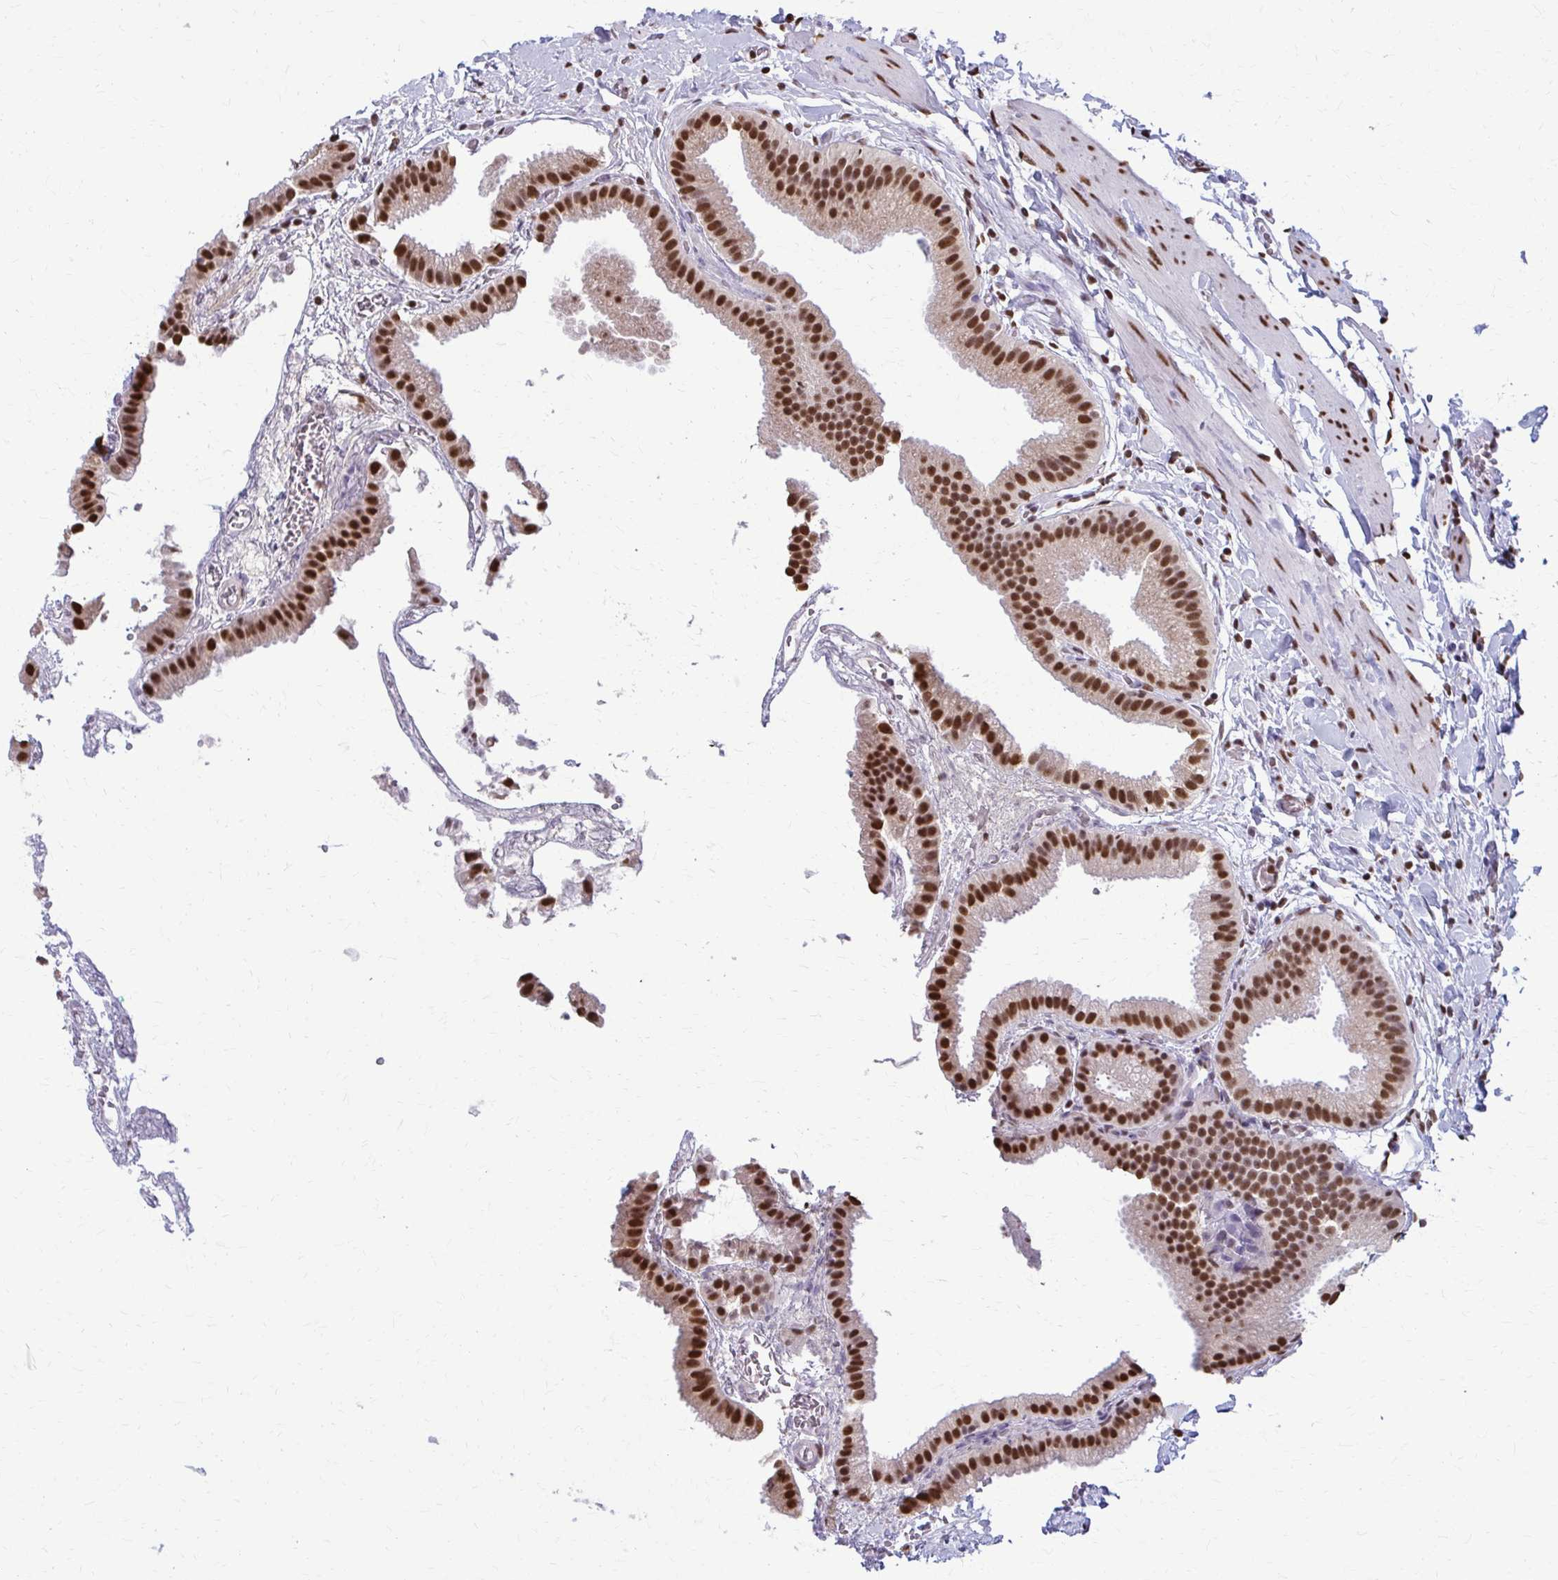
{"staining": {"intensity": "moderate", "quantity": ">75%", "location": "nuclear"}, "tissue": "gallbladder", "cell_type": "Glandular cells", "image_type": "normal", "snomed": [{"axis": "morphology", "description": "Normal tissue, NOS"}, {"axis": "topography", "description": "Gallbladder"}], "caption": "Immunohistochemistry of benign gallbladder reveals medium levels of moderate nuclear positivity in about >75% of glandular cells. The protein of interest is stained brown, and the nuclei are stained in blue (DAB (3,3'-diaminobenzidine) IHC with brightfield microscopy, high magnification).", "gene": "SNRPA", "patient": {"sex": "female", "age": 63}}